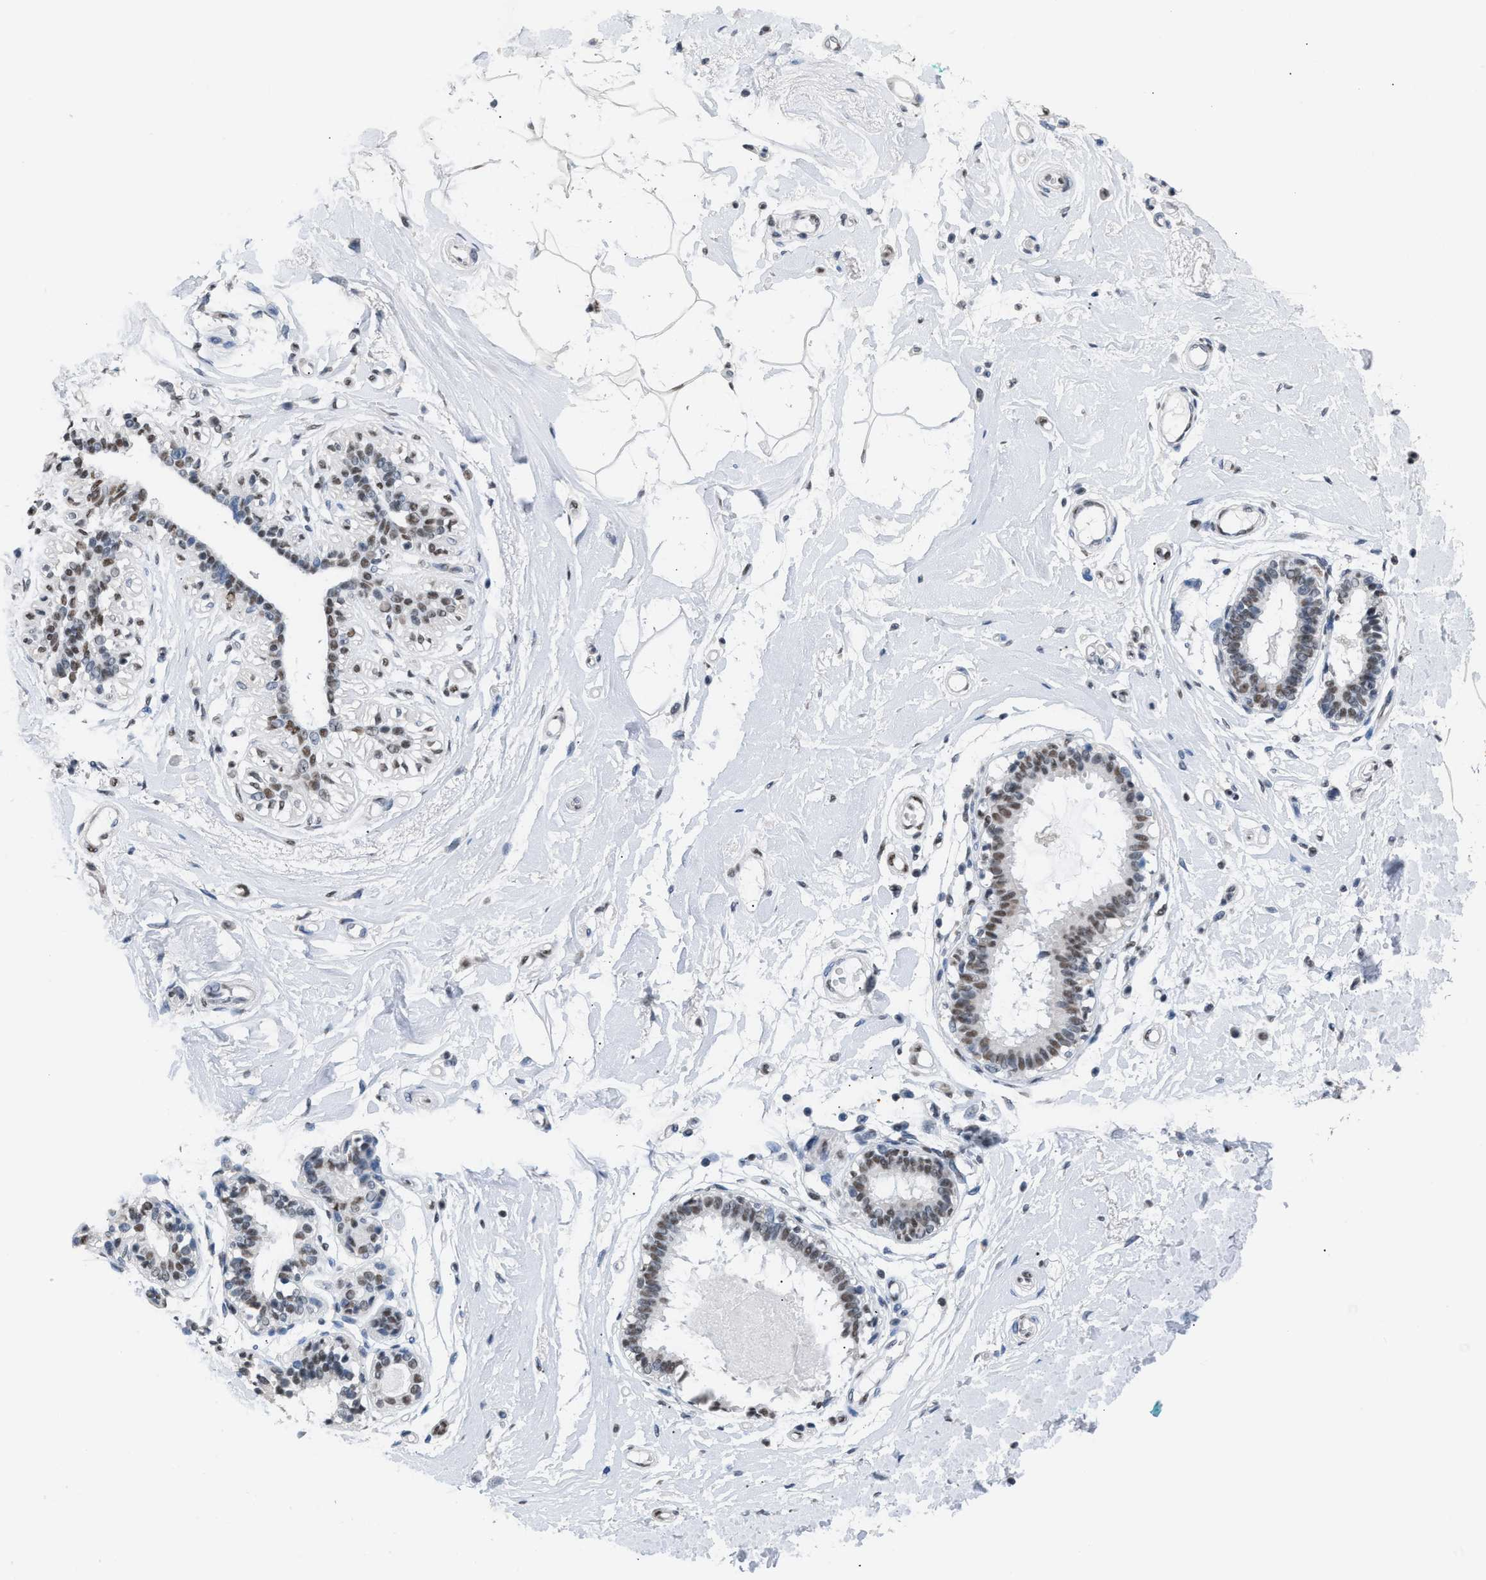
{"staining": {"intensity": "negative", "quantity": "none", "location": "none"}, "tissue": "breast", "cell_type": "Adipocytes", "image_type": "normal", "snomed": [{"axis": "morphology", "description": "Normal tissue, NOS"}, {"axis": "morphology", "description": "Lobular carcinoma"}, {"axis": "topography", "description": "Breast"}], "caption": "Image shows no protein expression in adipocytes of unremarkable breast.", "gene": "CCAR2", "patient": {"sex": "female", "age": 59}}